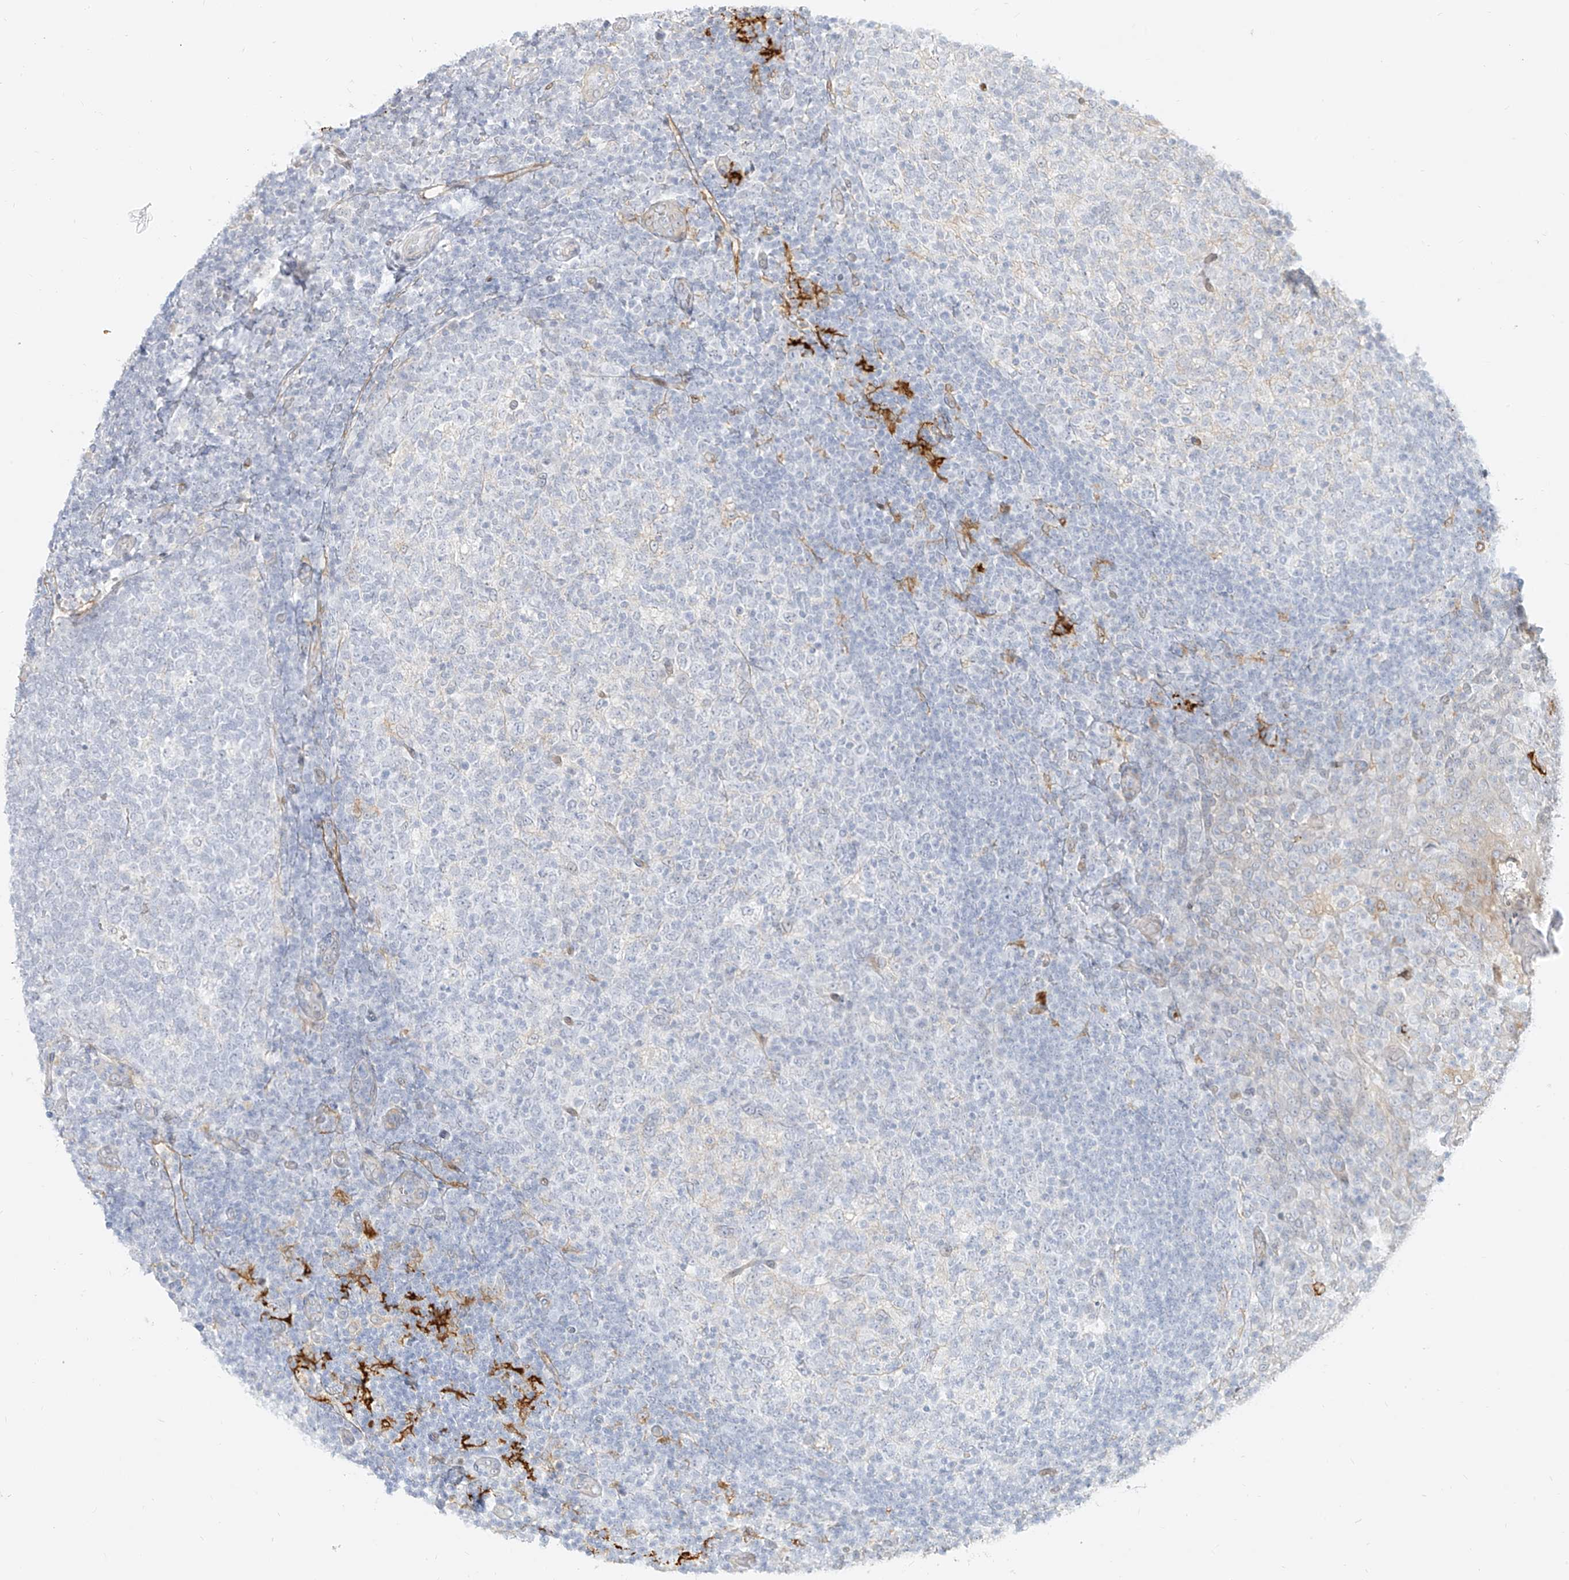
{"staining": {"intensity": "negative", "quantity": "none", "location": "none"}, "tissue": "tonsil", "cell_type": "Germinal center cells", "image_type": "normal", "snomed": [{"axis": "morphology", "description": "Normal tissue, NOS"}, {"axis": "topography", "description": "Tonsil"}], "caption": "Immunohistochemistry (IHC) photomicrograph of benign tonsil: human tonsil stained with DAB (3,3'-diaminobenzidine) displays no significant protein expression in germinal center cells.", "gene": "NHSL1", "patient": {"sex": "female", "age": 19}}